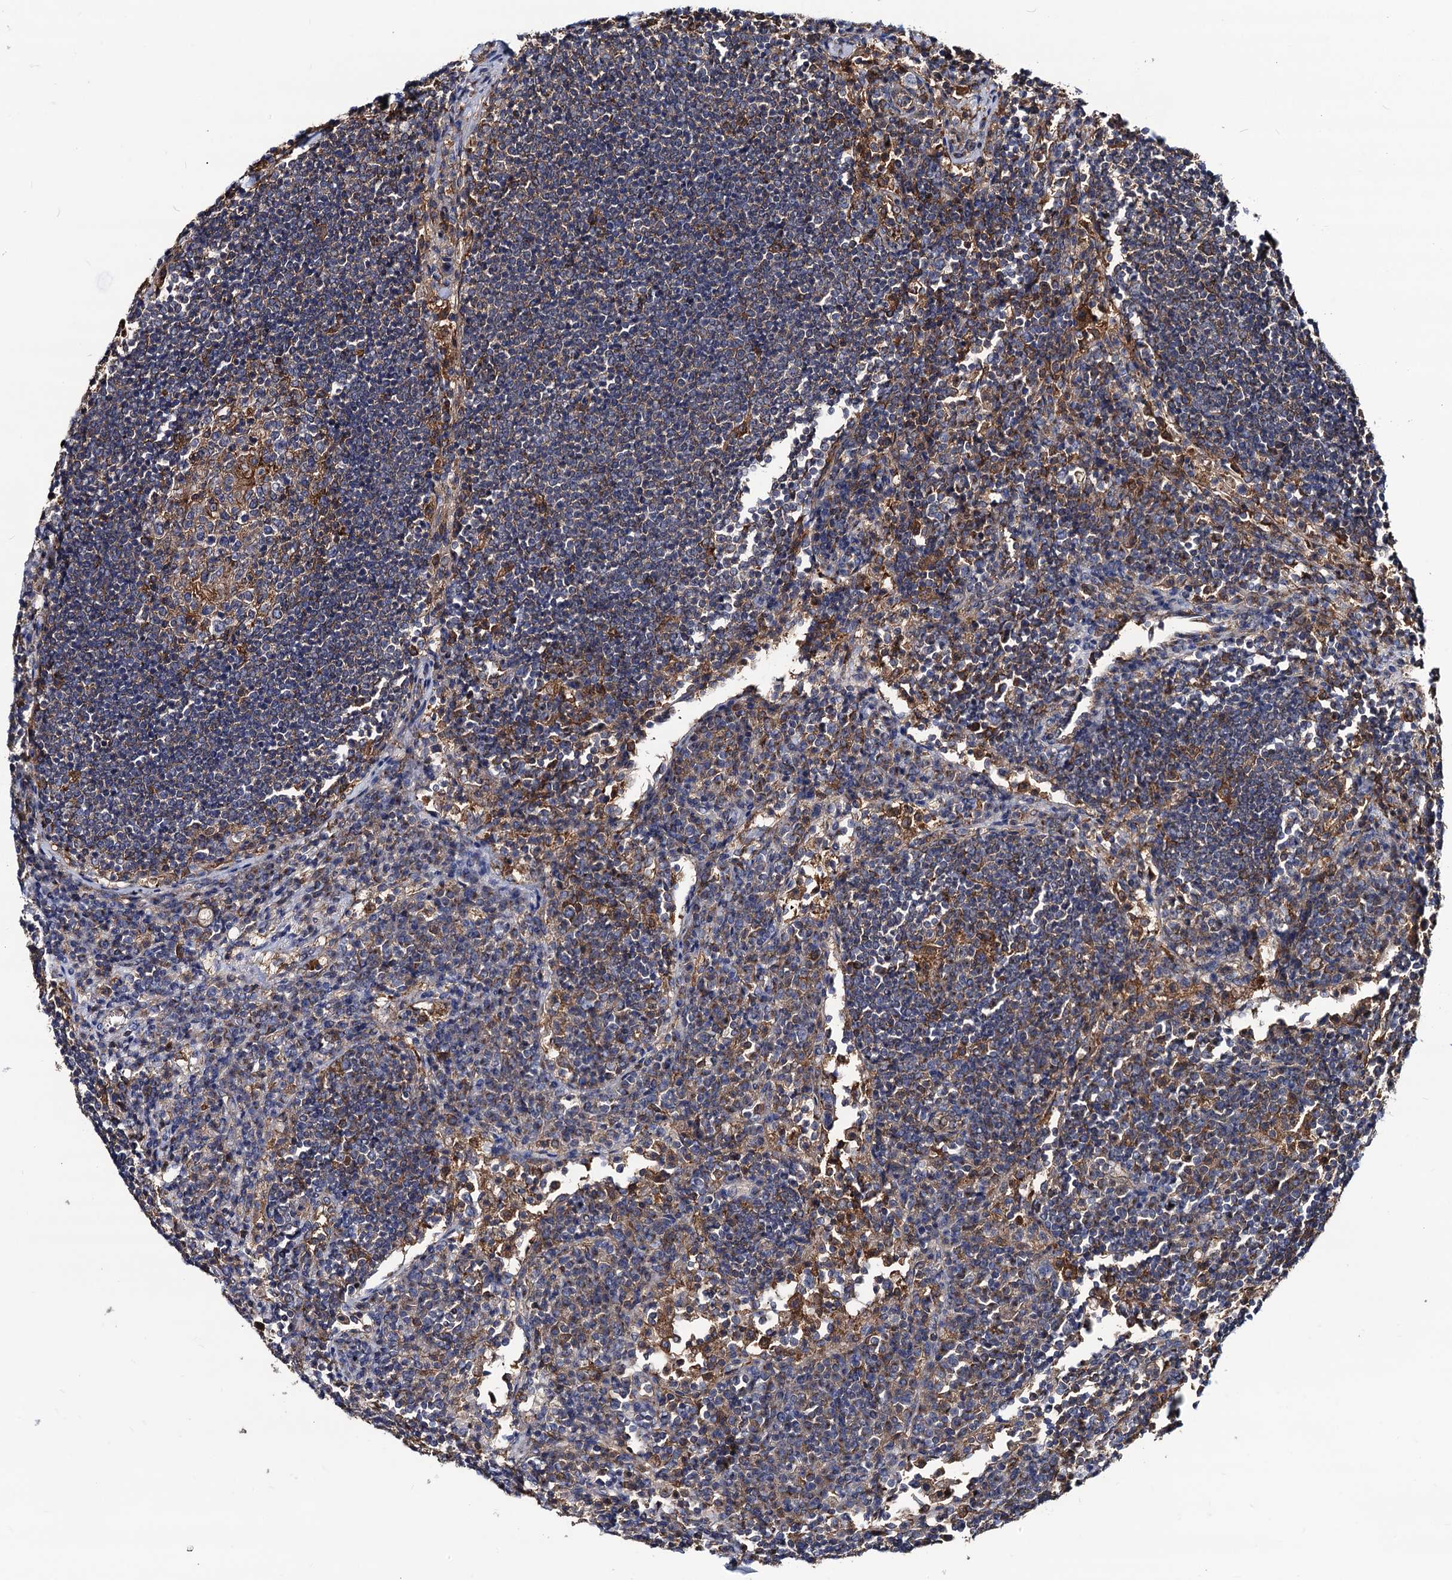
{"staining": {"intensity": "moderate", "quantity": "<25%", "location": "cytoplasmic/membranous"}, "tissue": "lymph node", "cell_type": "Germinal center cells", "image_type": "normal", "snomed": [{"axis": "morphology", "description": "Normal tissue, NOS"}, {"axis": "topography", "description": "Lymph node"}], "caption": "Immunohistochemical staining of benign lymph node reveals low levels of moderate cytoplasmic/membranous staining in approximately <25% of germinal center cells. (DAB (3,3'-diaminobenzidine) IHC with brightfield microscopy, high magnification).", "gene": "DYDC1", "patient": {"sex": "female", "age": 53}}